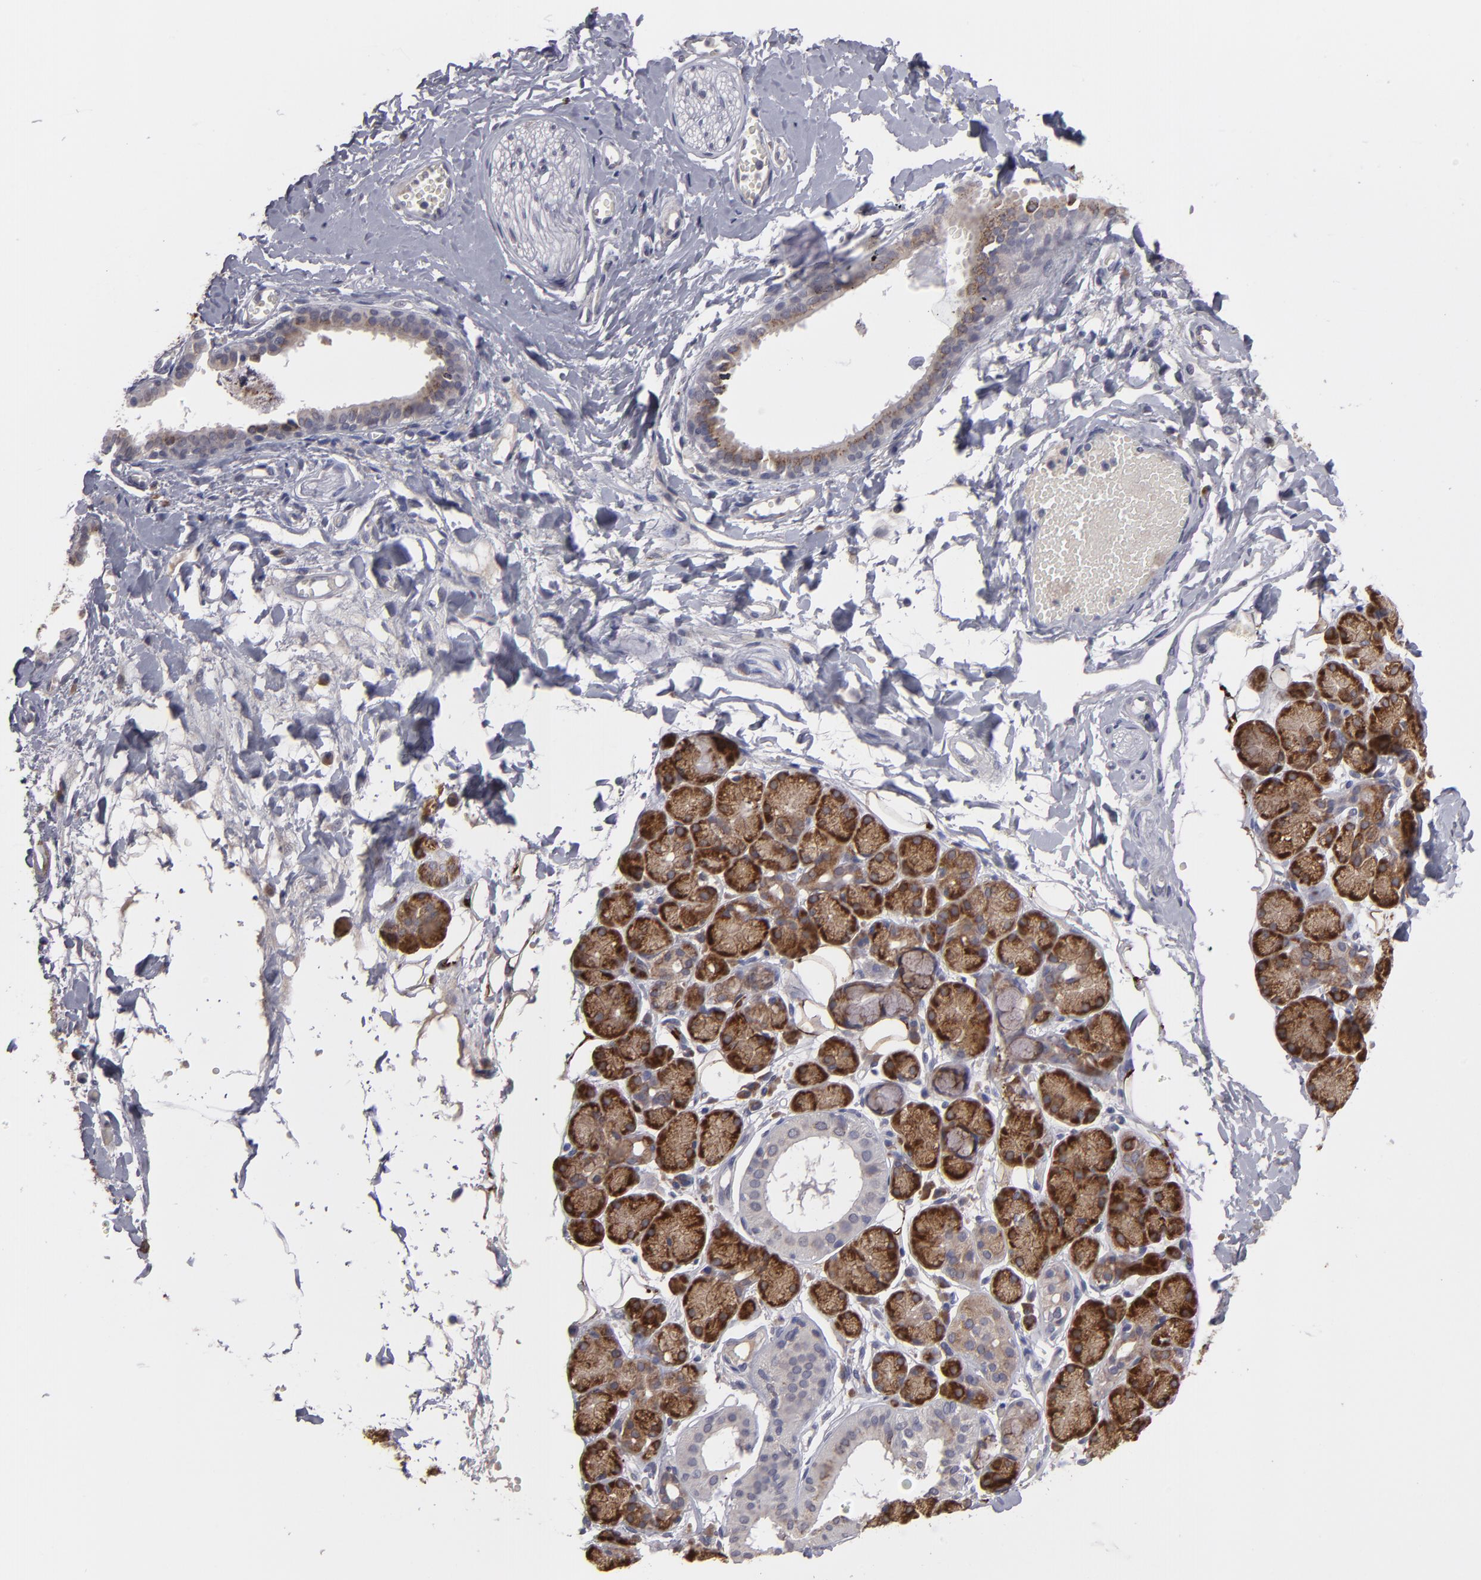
{"staining": {"intensity": "moderate", "quantity": ">75%", "location": "cytoplasmic/membranous"}, "tissue": "salivary gland", "cell_type": "Glandular cells", "image_type": "normal", "snomed": [{"axis": "morphology", "description": "Normal tissue, NOS"}, {"axis": "topography", "description": "Skeletal muscle"}, {"axis": "topography", "description": "Oral tissue"}, {"axis": "topography", "description": "Salivary gland"}, {"axis": "topography", "description": "Peripheral nerve tissue"}], "caption": "Immunohistochemical staining of unremarkable human salivary gland demonstrates >75% levels of moderate cytoplasmic/membranous protein positivity in about >75% of glandular cells. (DAB (3,3'-diaminobenzidine) IHC with brightfield microscopy, high magnification).", "gene": "IL12A", "patient": {"sex": "male", "age": 54}}